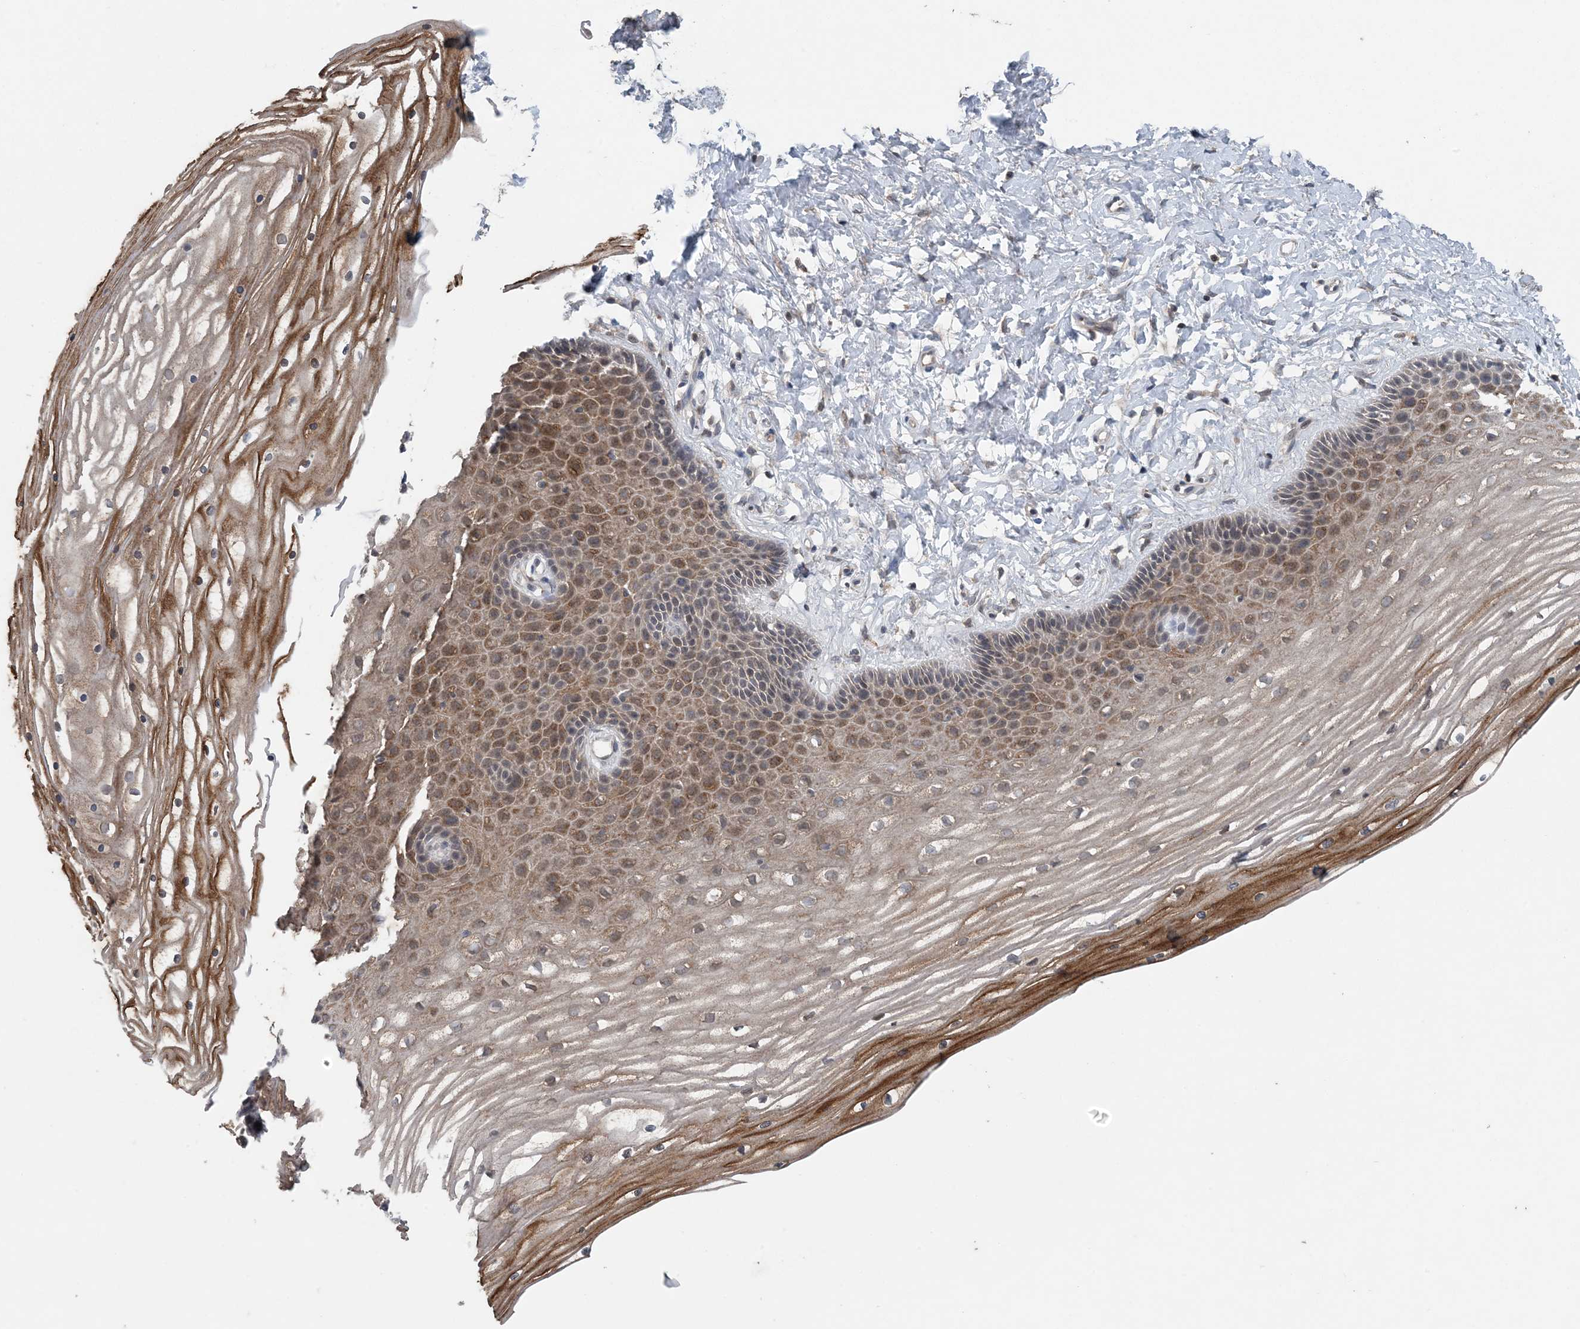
{"staining": {"intensity": "moderate", "quantity": "25%-75%", "location": "cytoplasmic/membranous"}, "tissue": "vagina", "cell_type": "Squamous epithelial cells", "image_type": "normal", "snomed": [{"axis": "morphology", "description": "Normal tissue, NOS"}, {"axis": "topography", "description": "Vagina"}, {"axis": "topography", "description": "Cervix"}], "caption": "The image reveals immunohistochemical staining of unremarkable vagina. There is moderate cytoplasmic/membranous expression is seen in about 25%-75% of squamous epithelial cells. The staining is performed using DAB brown chromogen to label protein expression. The nuclei are counter-stained blue using hematoxylin.", "gene": "MYO9B", "patient": {"sex": "female", "age": 40}}